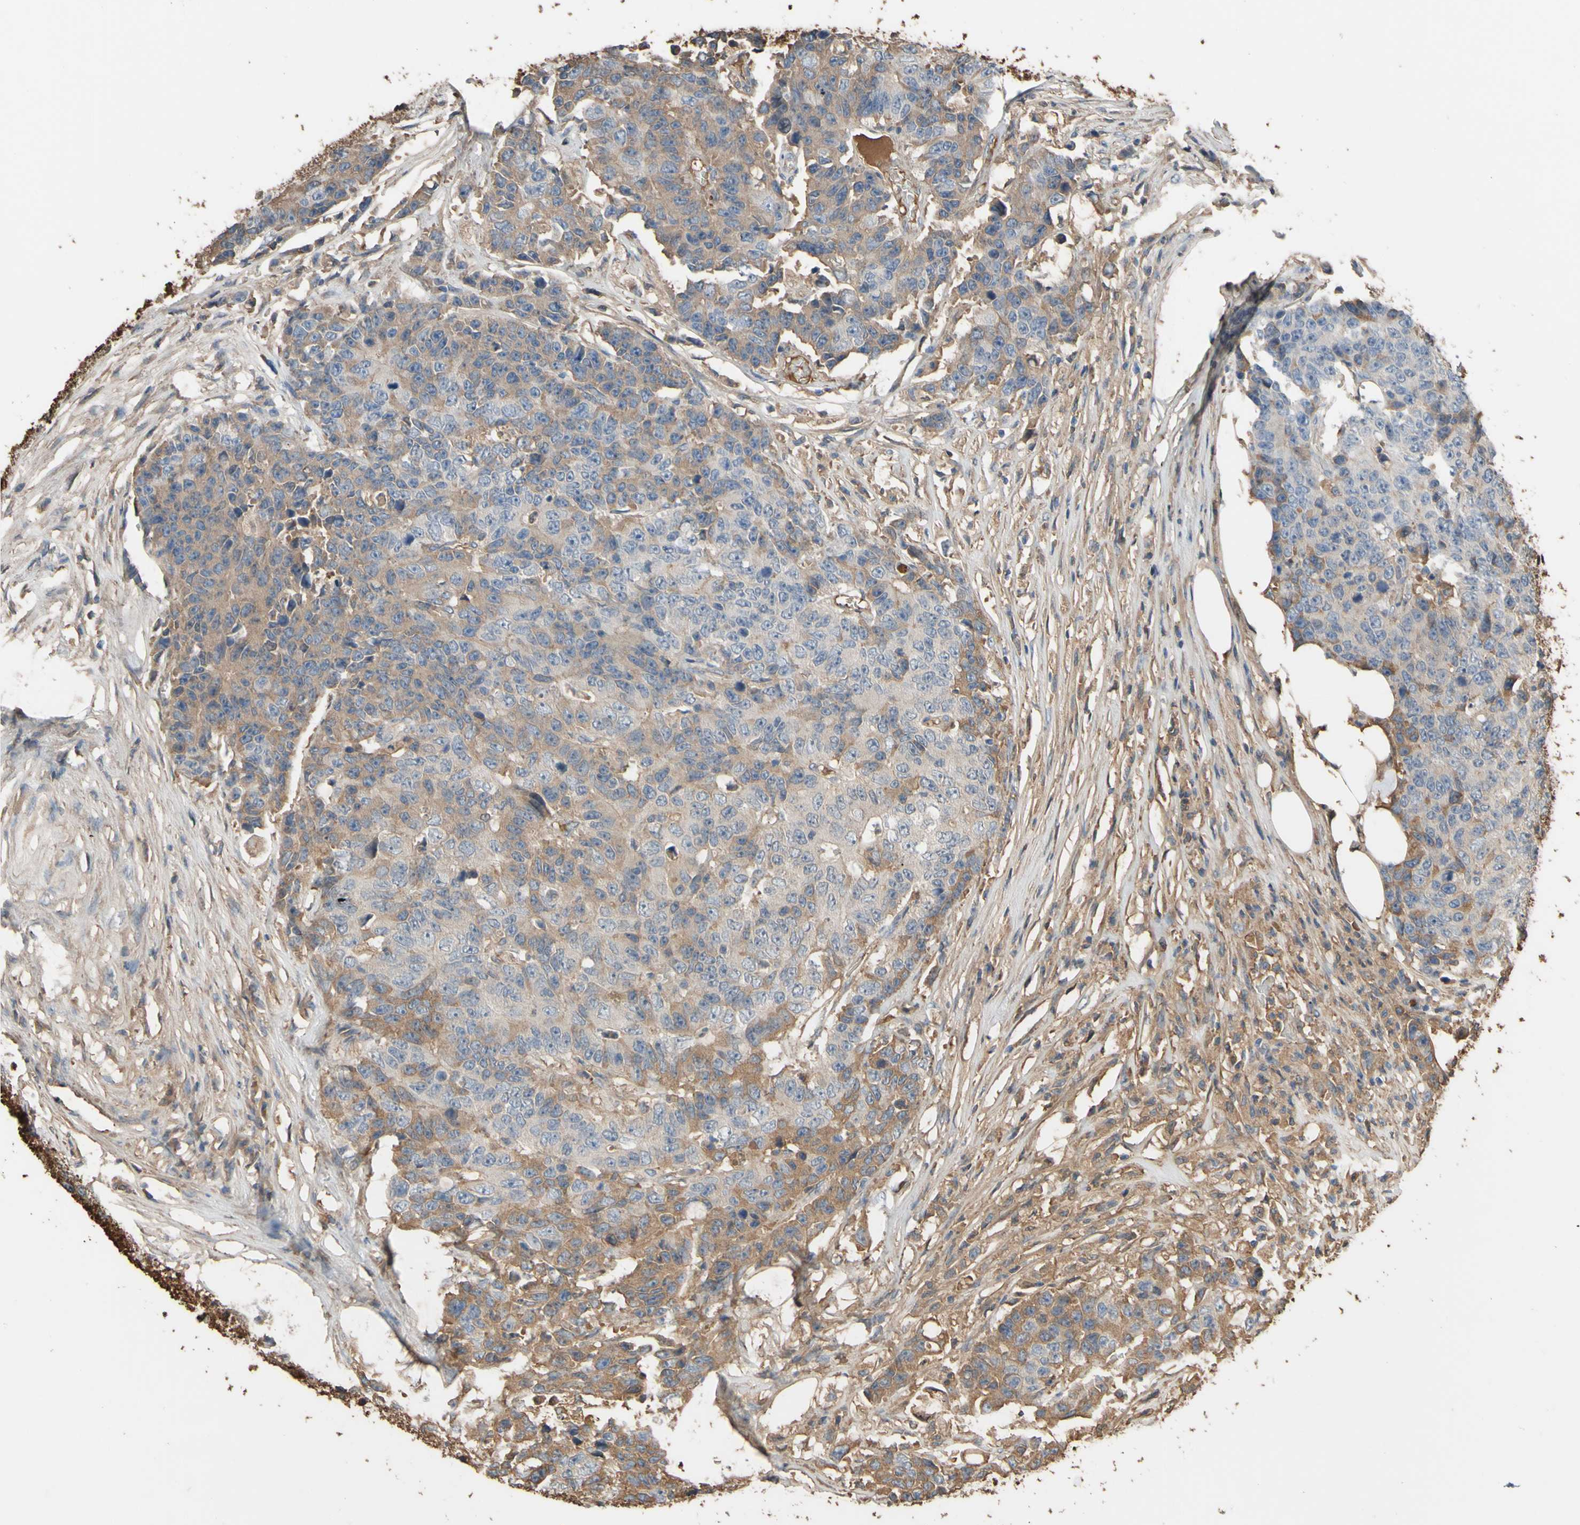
{"staining": {"intensity": "moderate", "quantity": "25%-75%", "location": "cytoplasmic/membranous"}, "tissue": "colorectal cancer", "cell_type": "Tumor cells", "image_type": "cancer", "snomed": [{"axis": "morphology", "description": "Adenocarcinoma, NOS"}, {"axis": "topography", "description": "Colon"}], "caption": "Immunohistochemistry of adenocarcinoma (colorectal) exhibits medium levels of moderate cytoplasmic/membranous expression in approximately 25%-75% of tumor cells. The protein of interest is shown in brown color, while the nuclei are stained blue.", "gene": "PTGDS", "patient": {"sex": "female", "age": 86}}